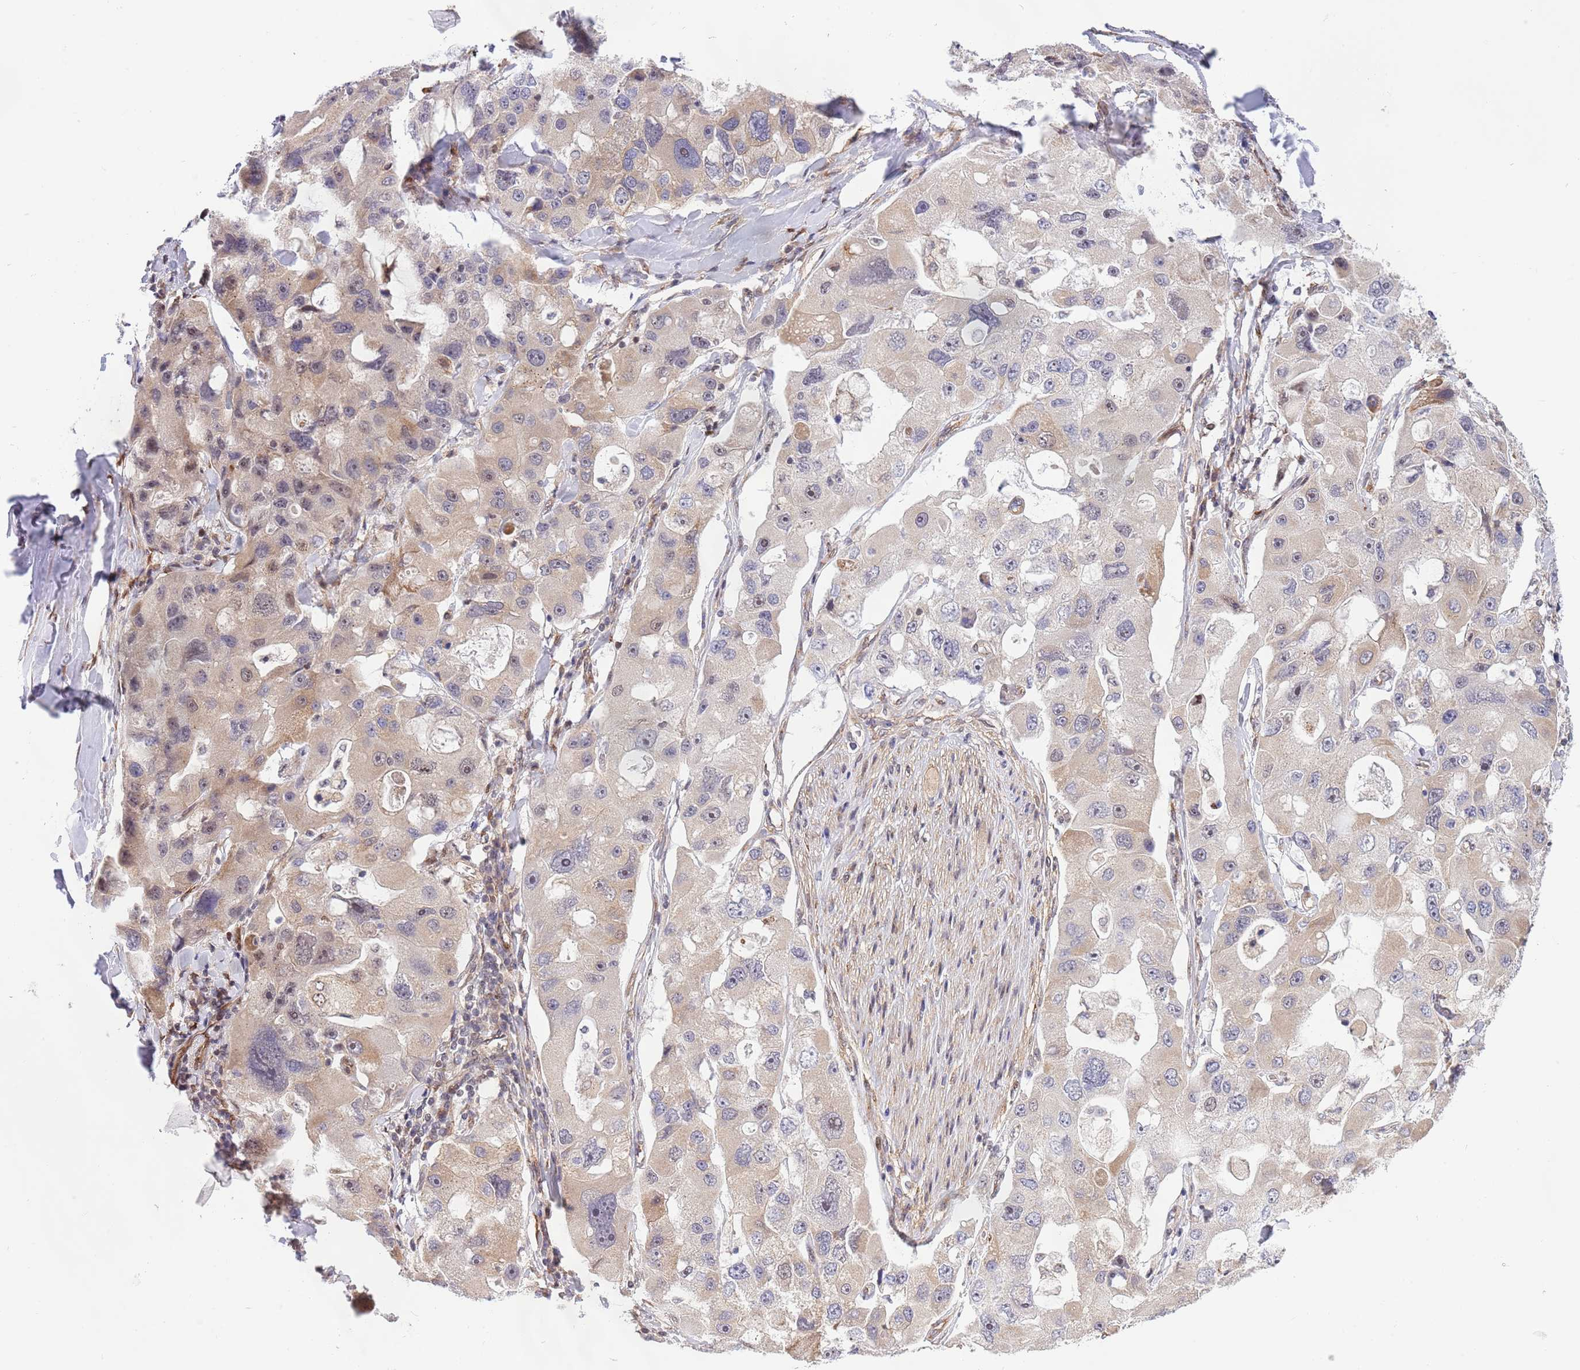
{"staining": {"intensity": "weak", "quantity": "25%-75%", "location": "cytoplasmic/membranous,nuclear"}, "tissue": "lung cancer", "cell_type": "Tumor cells", "image_type": "cancer", "snomed": [{"axis": "morphology", "description": "Adenocarcinoma, NOS"}, {"axis": "topography", "description": "Lung"}], "caption": "Immunohistochemical staining of human lung cancer exhibits low levels of weak cytoplasmic/membranous and nuclear staining in about 25%-75% of tumor cells.", "gene": "TBX10", "patient": {"sex": "female", "age": 54}}